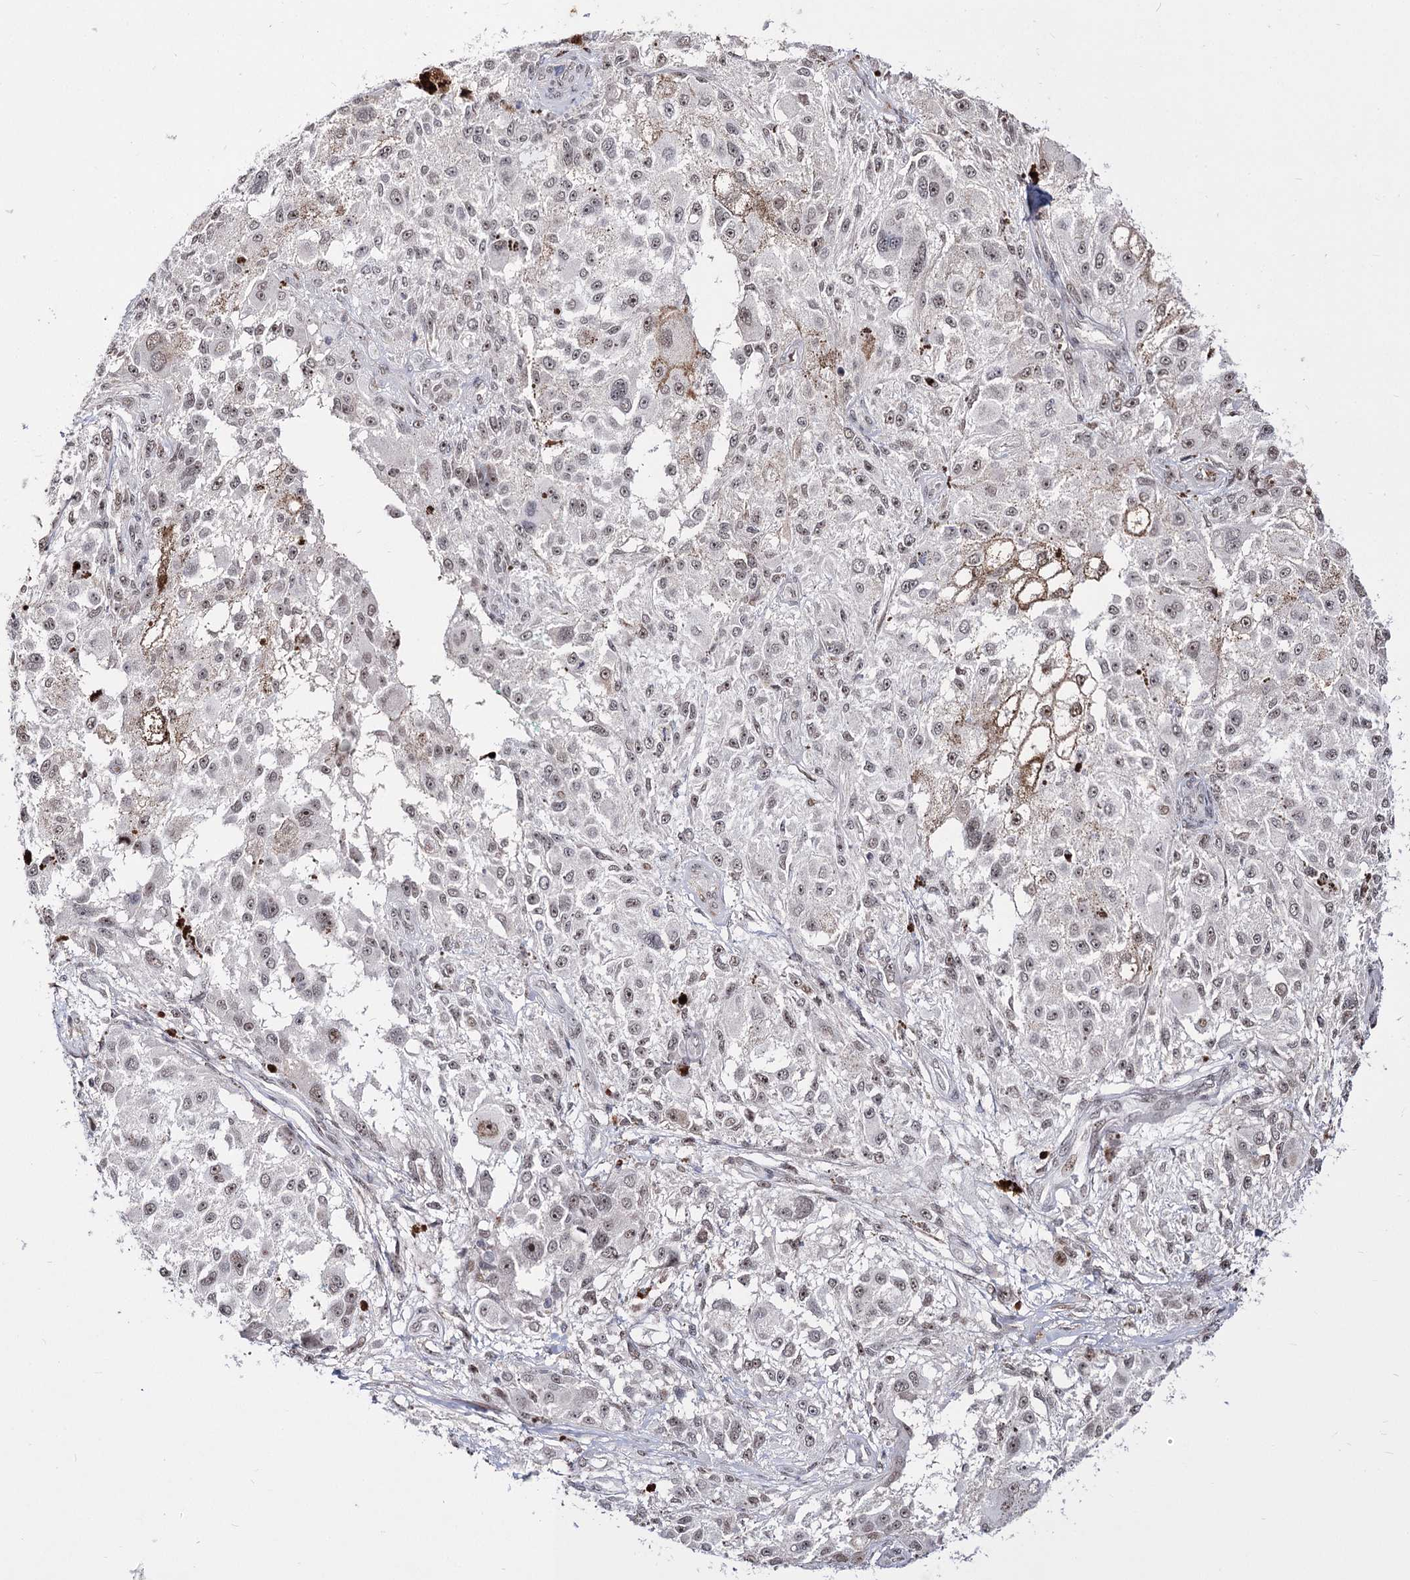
{"staining": {"intensity": "weak", "quantity": ">75%", "location": "nuclear"}, "tissue": "melanoma", "cell_type": "Tumor cells", "image_type": "cancer", "snomed": [{"axis": "morphology", "description": "Necrosis, NOS"}, {"axis": "morphology", "description": "Malignant melanoma, NOS"}, {"axis": "topography", "description": "Skin"}], "caption": "DAB (3,3'-diaminobenzidine) immunohistochemical staining of melanoma demonstrates weak nuclear protein expression in about >75% of tumor cells.", "gene": "STOX1", "patient": {"sex": "female", "age": 87}}